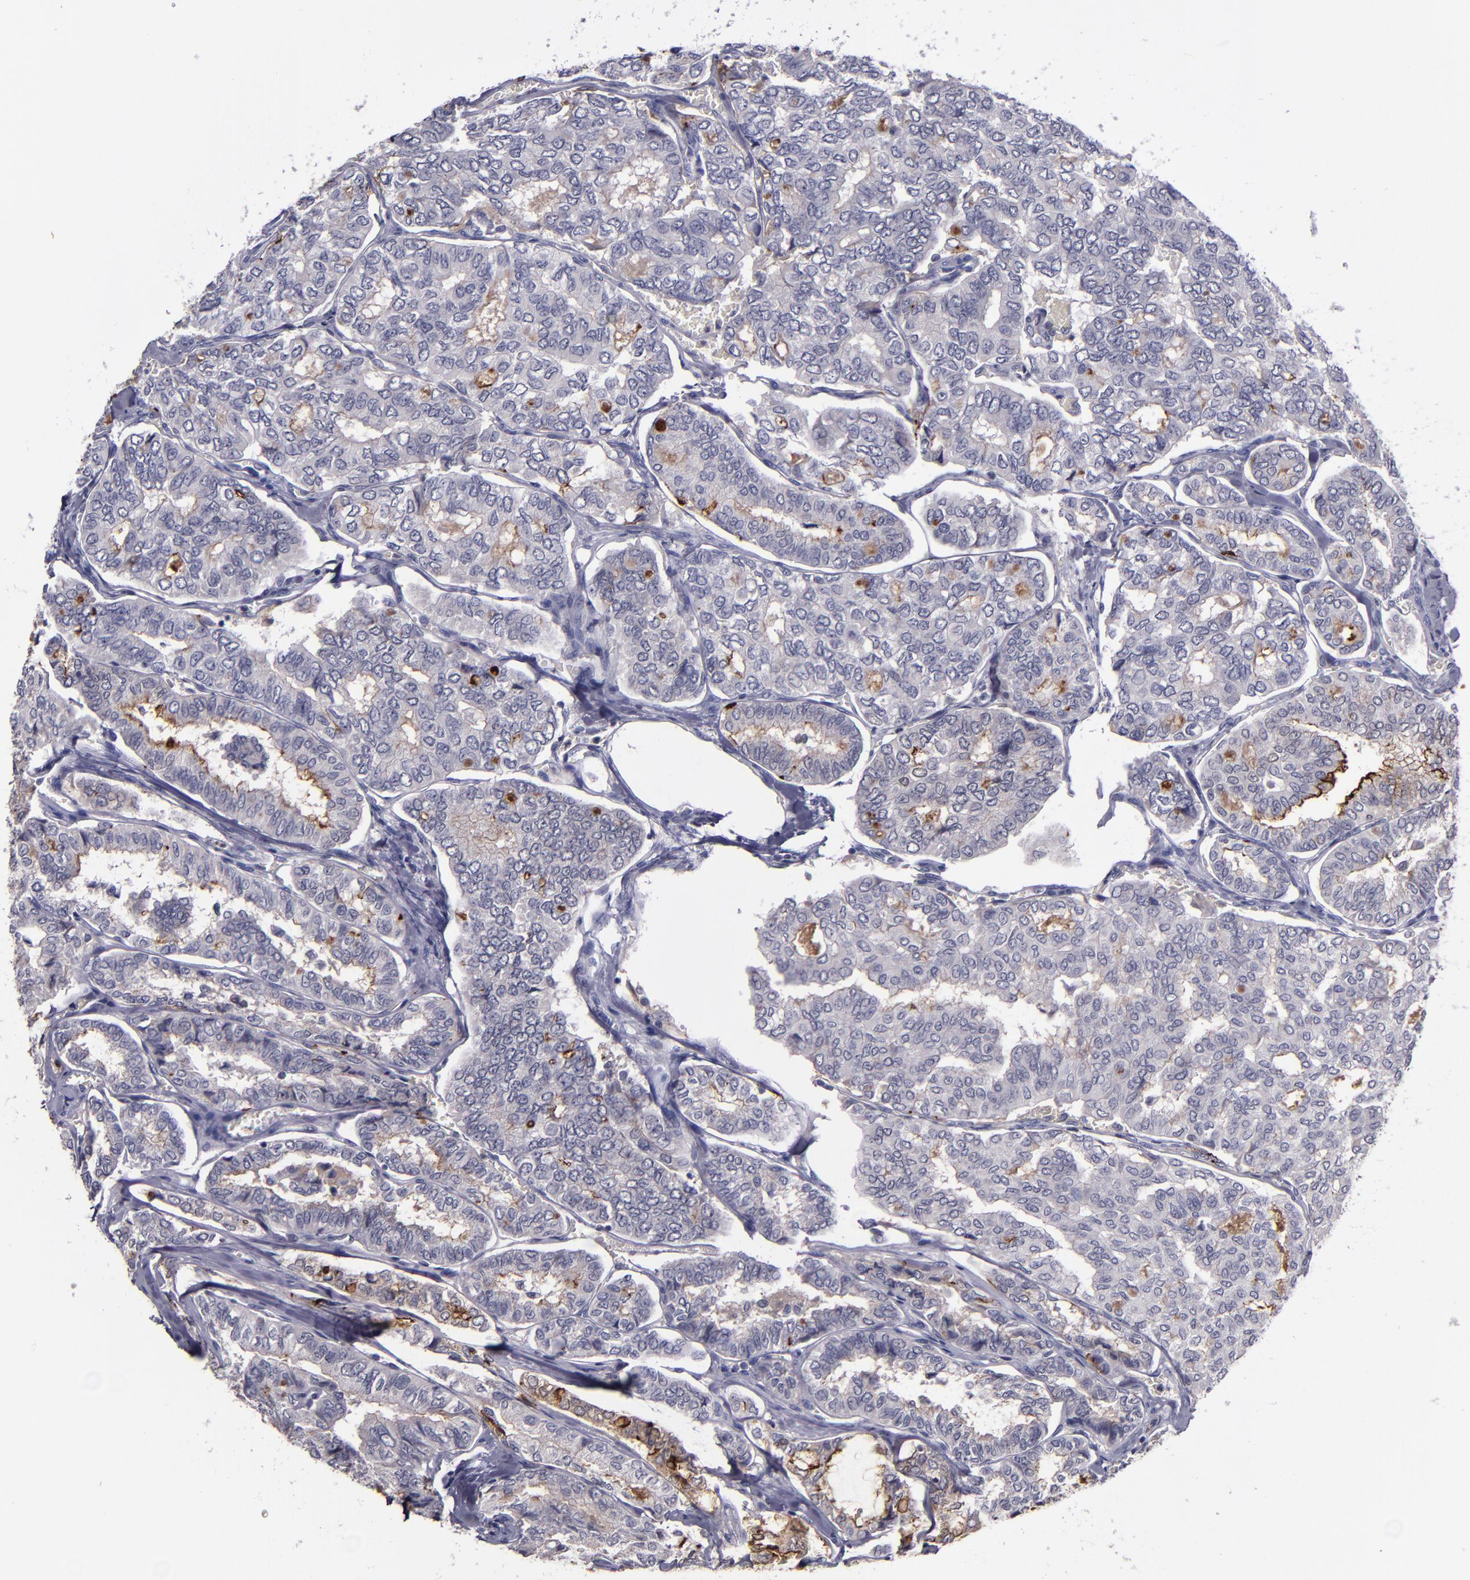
{"staining": {"intensity": "moderate", "quantity": "<25%", "location": "cytoplasmic/membranous"}, "tissue": "thyroid cancer", "cell_type": "Tumor cells", "image_type": "cancer", "snomed": [{"axis": "morphology", "description": "Papillary adenocarcinoma, NOS"}, {"axis": "topography", "description": "Thyroid gland"}], "caption": "Immunohistochemical staining of thyroid cancer shows low levels of moderate cytoplasmic/membranous positivity in about <25% of tumor cells. The protein is shown in brown color, while the nuclei are stained blue.", "gene": "MFGE8", "patient": {"sex": "female", "age": 35}}